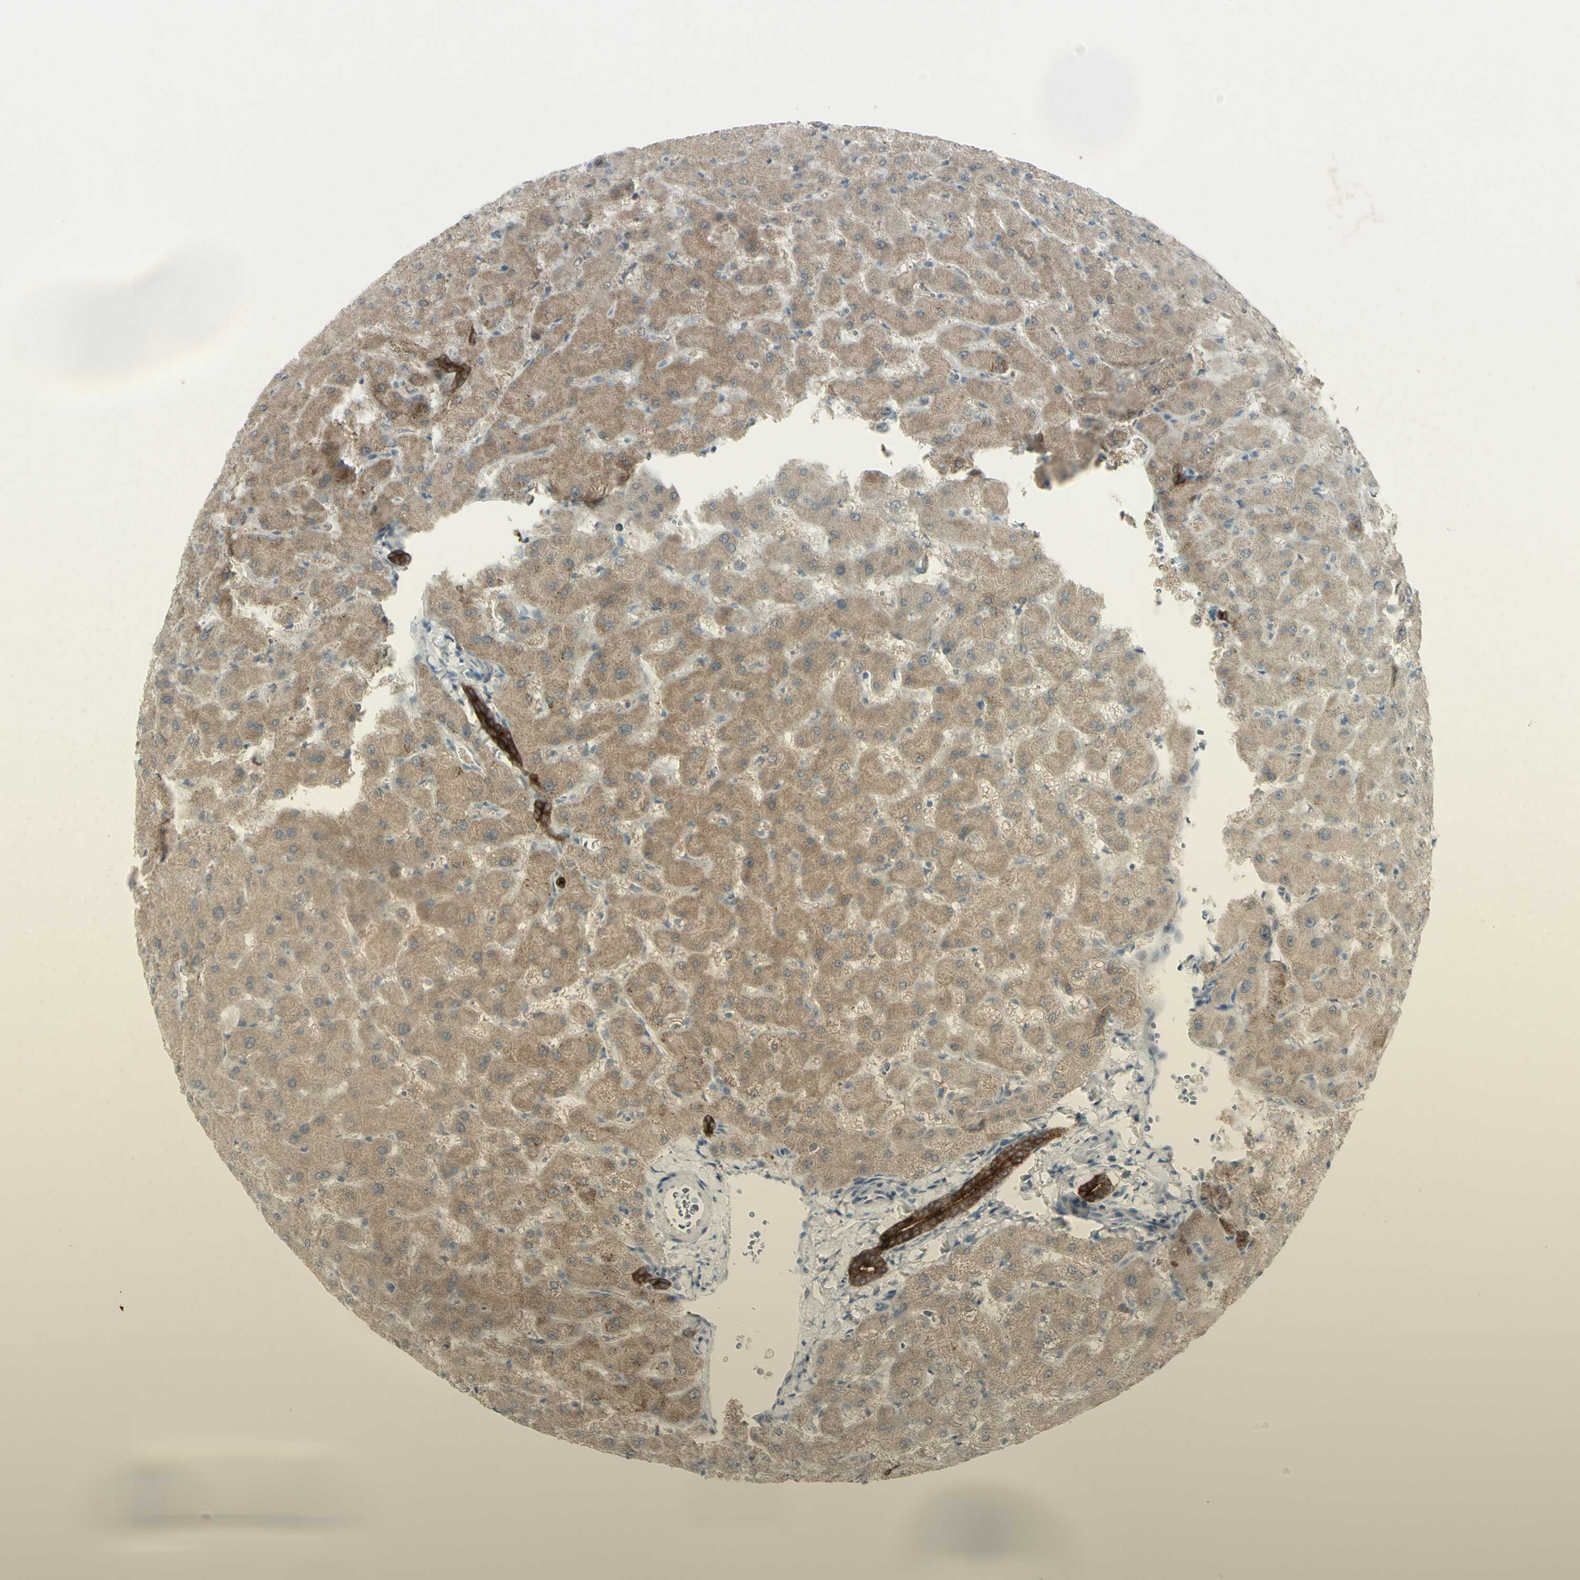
{"staining": {"intensity": "strong", "quantity": ">75%", "location": "cytoplasmic/membranous"}, "tissue": "liver", "cell_type": "Cholangiocytes", "image_type": "normal", "snomed": [{"axis": "morphology", "description": "Normal tissue, NOS"}, {"axis": "topography", "description": "Liver"}], "caption": "An image of liver stained for a protein reveals strong cytoplasmic/membranous brown staining in cholangiocytes.", "gene": "C1orf116", "patient": {"sex": "female", "age": 63}}